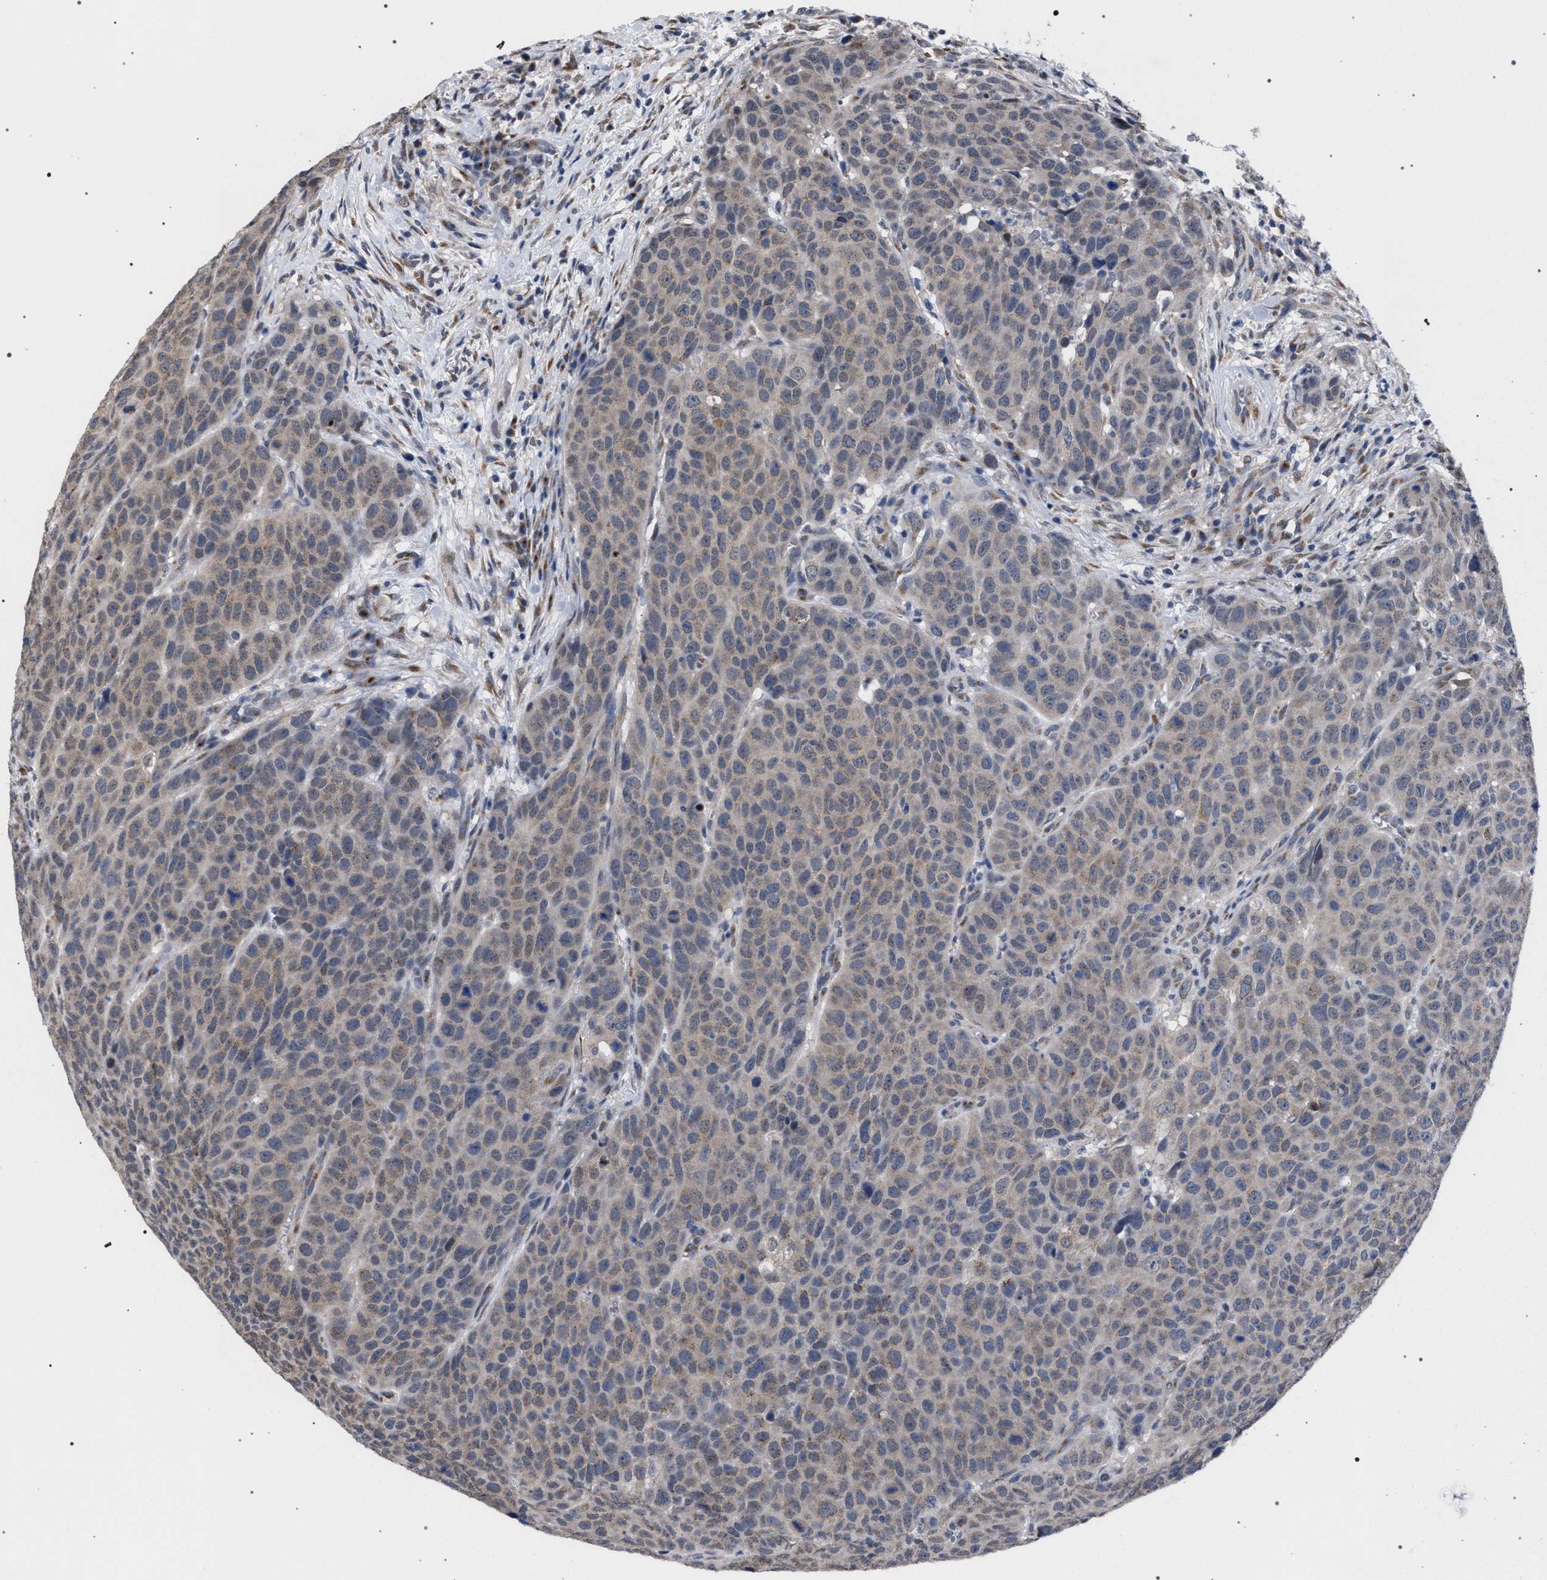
{"staining": {"intensity": "weak", "quantity": ">75%", "location": "cytoplasmic/membranous"}, "tissue": "head and neck cancer", "cell_type": "Tumor cells", "image_type": "cancer", "snomed": [{"axis": "morphology", "description": "Squamous cell carcinoma, NOS"}, {"axis": "topography", "description": "Head-Neck"}], "caption": "A brown stain labels weak cytoplasmic/membranous expression of a protein in human head and neck cancer tumor cells.", "gene": "GOLGA2", "patient": {"sex": "male", "age": 66}}